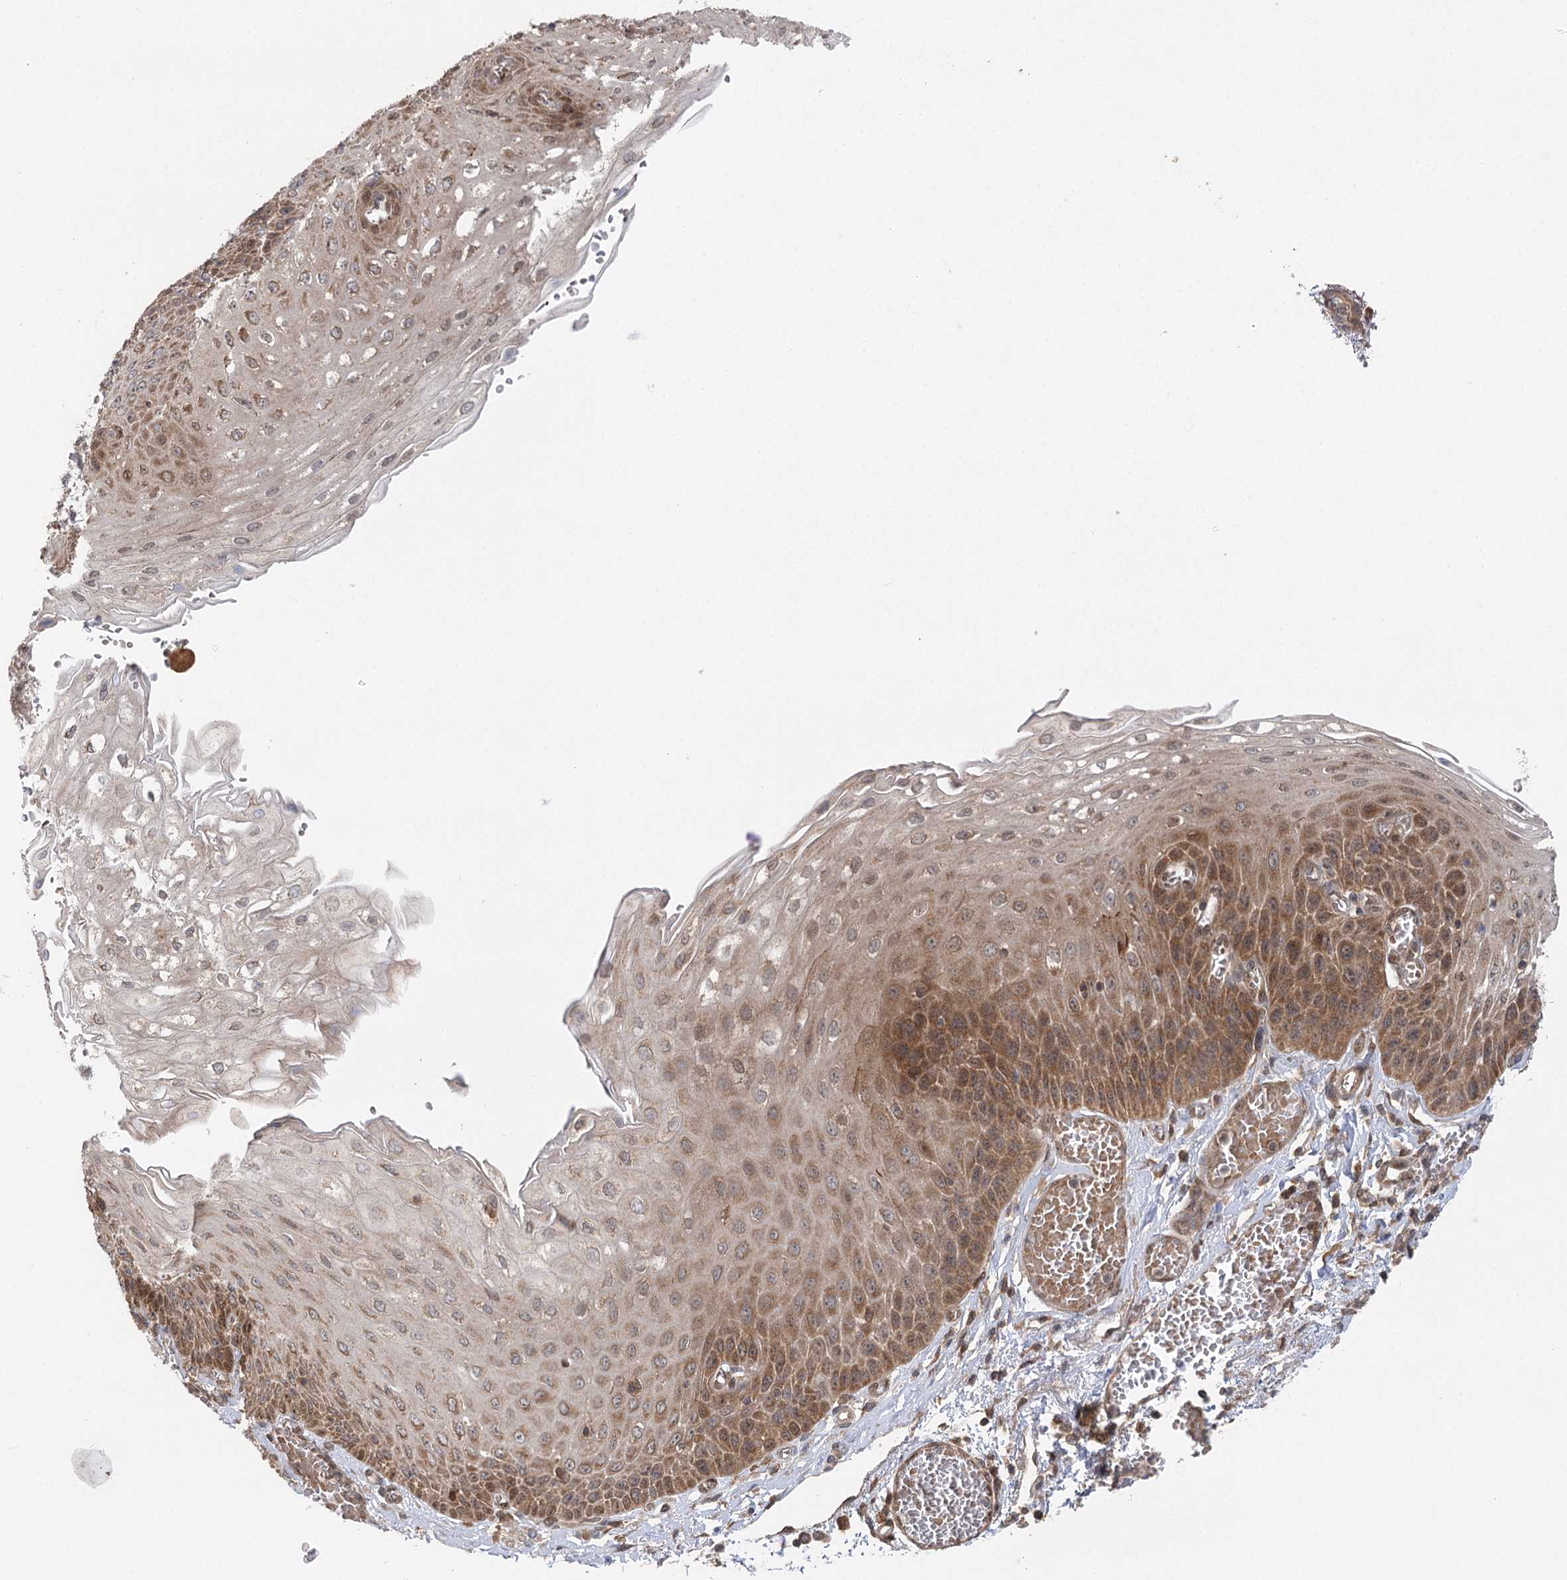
{"staining": {"intensity": "moderate", "quantity": ">75%", "location": "cytoplasmic/membranous"}, "tissue": "esophagus", "cell_type": "Squamous epithelial cells", "image_type": "normal", "snomed": [{"axis": "morphology", "description": "Normal tissue, NOS"}, {"axis": "topography", "description": "Esophagus"}], "caption": "Esophagus stained for a protein (brown) reveals moderate cytoplasmic/membranous positive positivity in approximately >75% of squamous epithelial cells.", "gene": "C12orf4", "patient": {"sex": "male", "age": 81}}